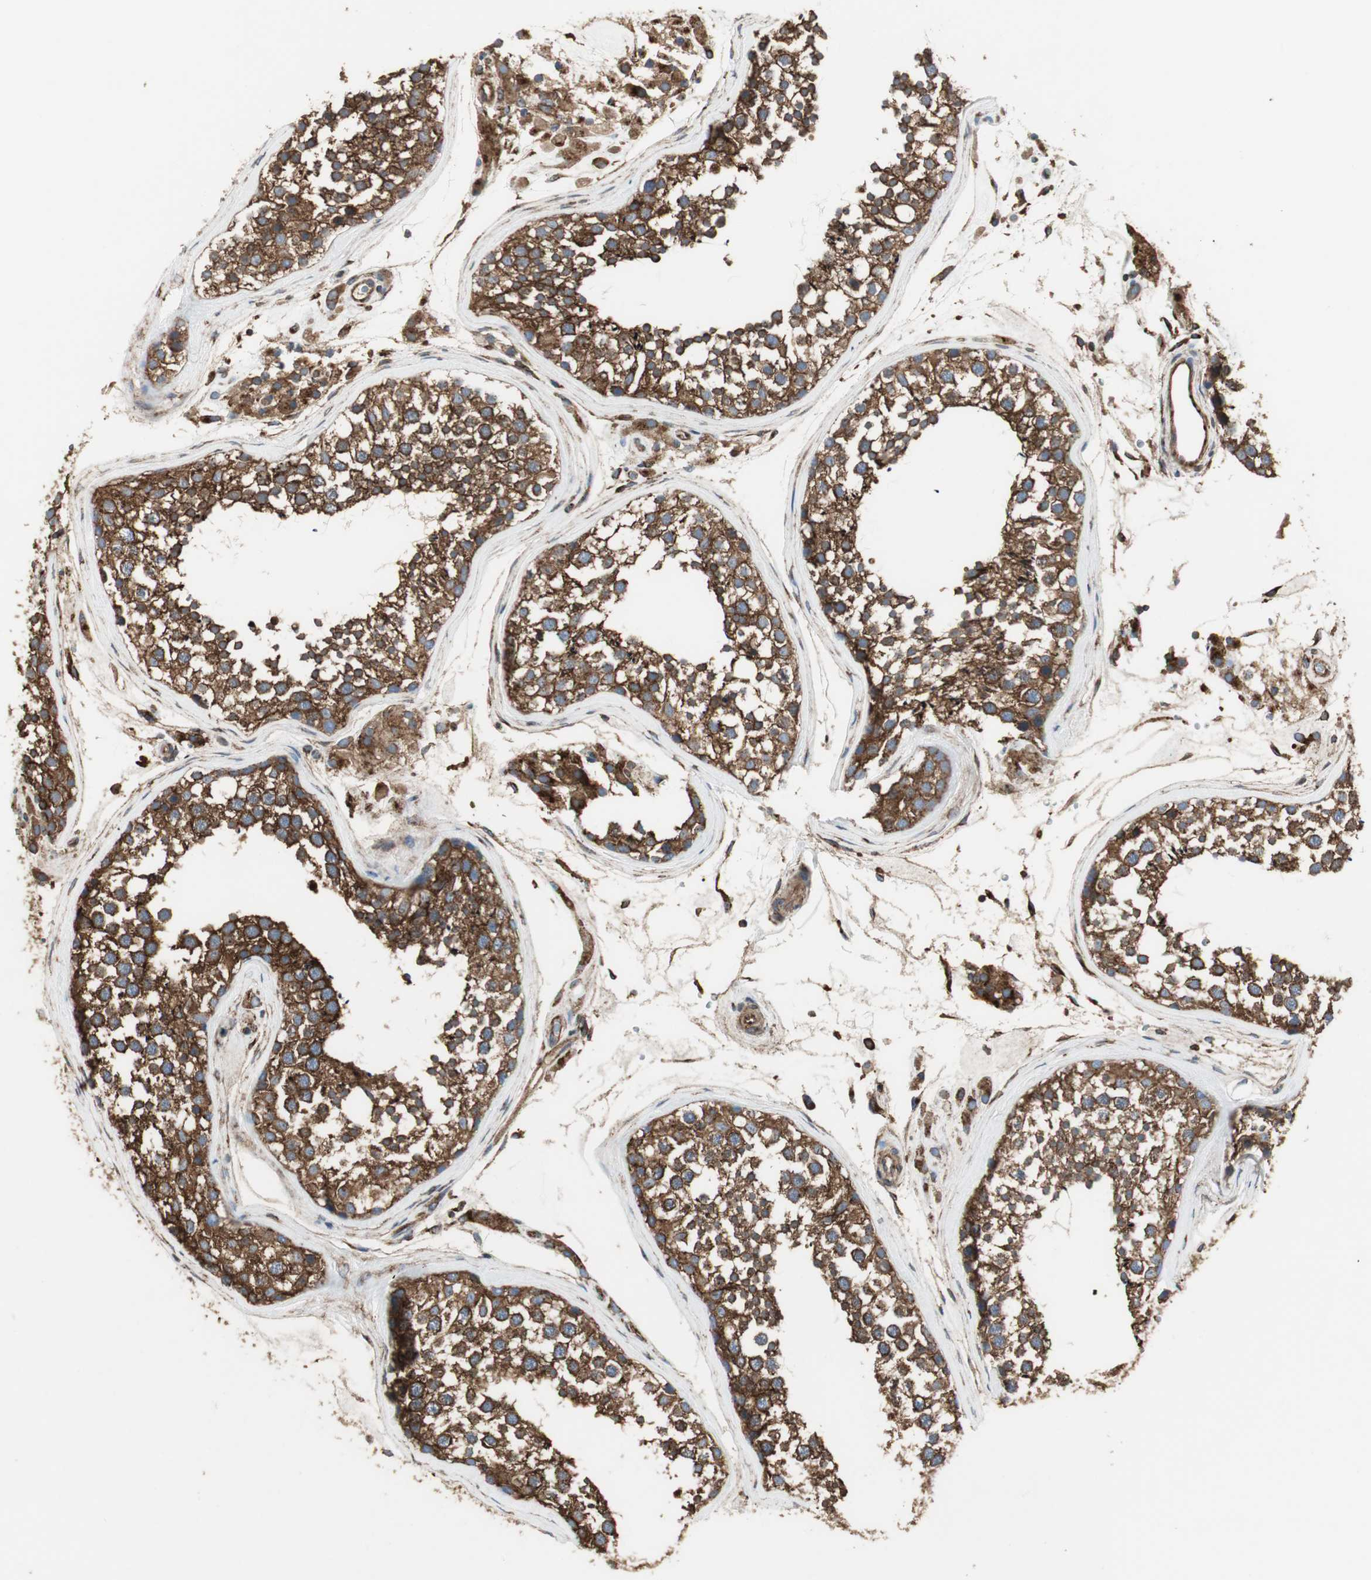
{"staining": {"intensity": "strong", "quantity": ">75%", "location": "cytoplasmic/membranous"}, "tissue": "testis", "cell_type": "Cells in seminiferous ducts", "image_type": "normal", "snomed": [{"axis": "morphology", "description": "Normal tissue, NOS"}, {"axis": "topography", "description": "Testis"}], "caption": "This histopathology image exhibits IHC staining of normal human testis, with high strong cytoplasmic/membranous expression in approximately >75% of cells in seminiferous ducts.", "gene": "H6PD", "patient": {"sex": "male", "age": 46}}